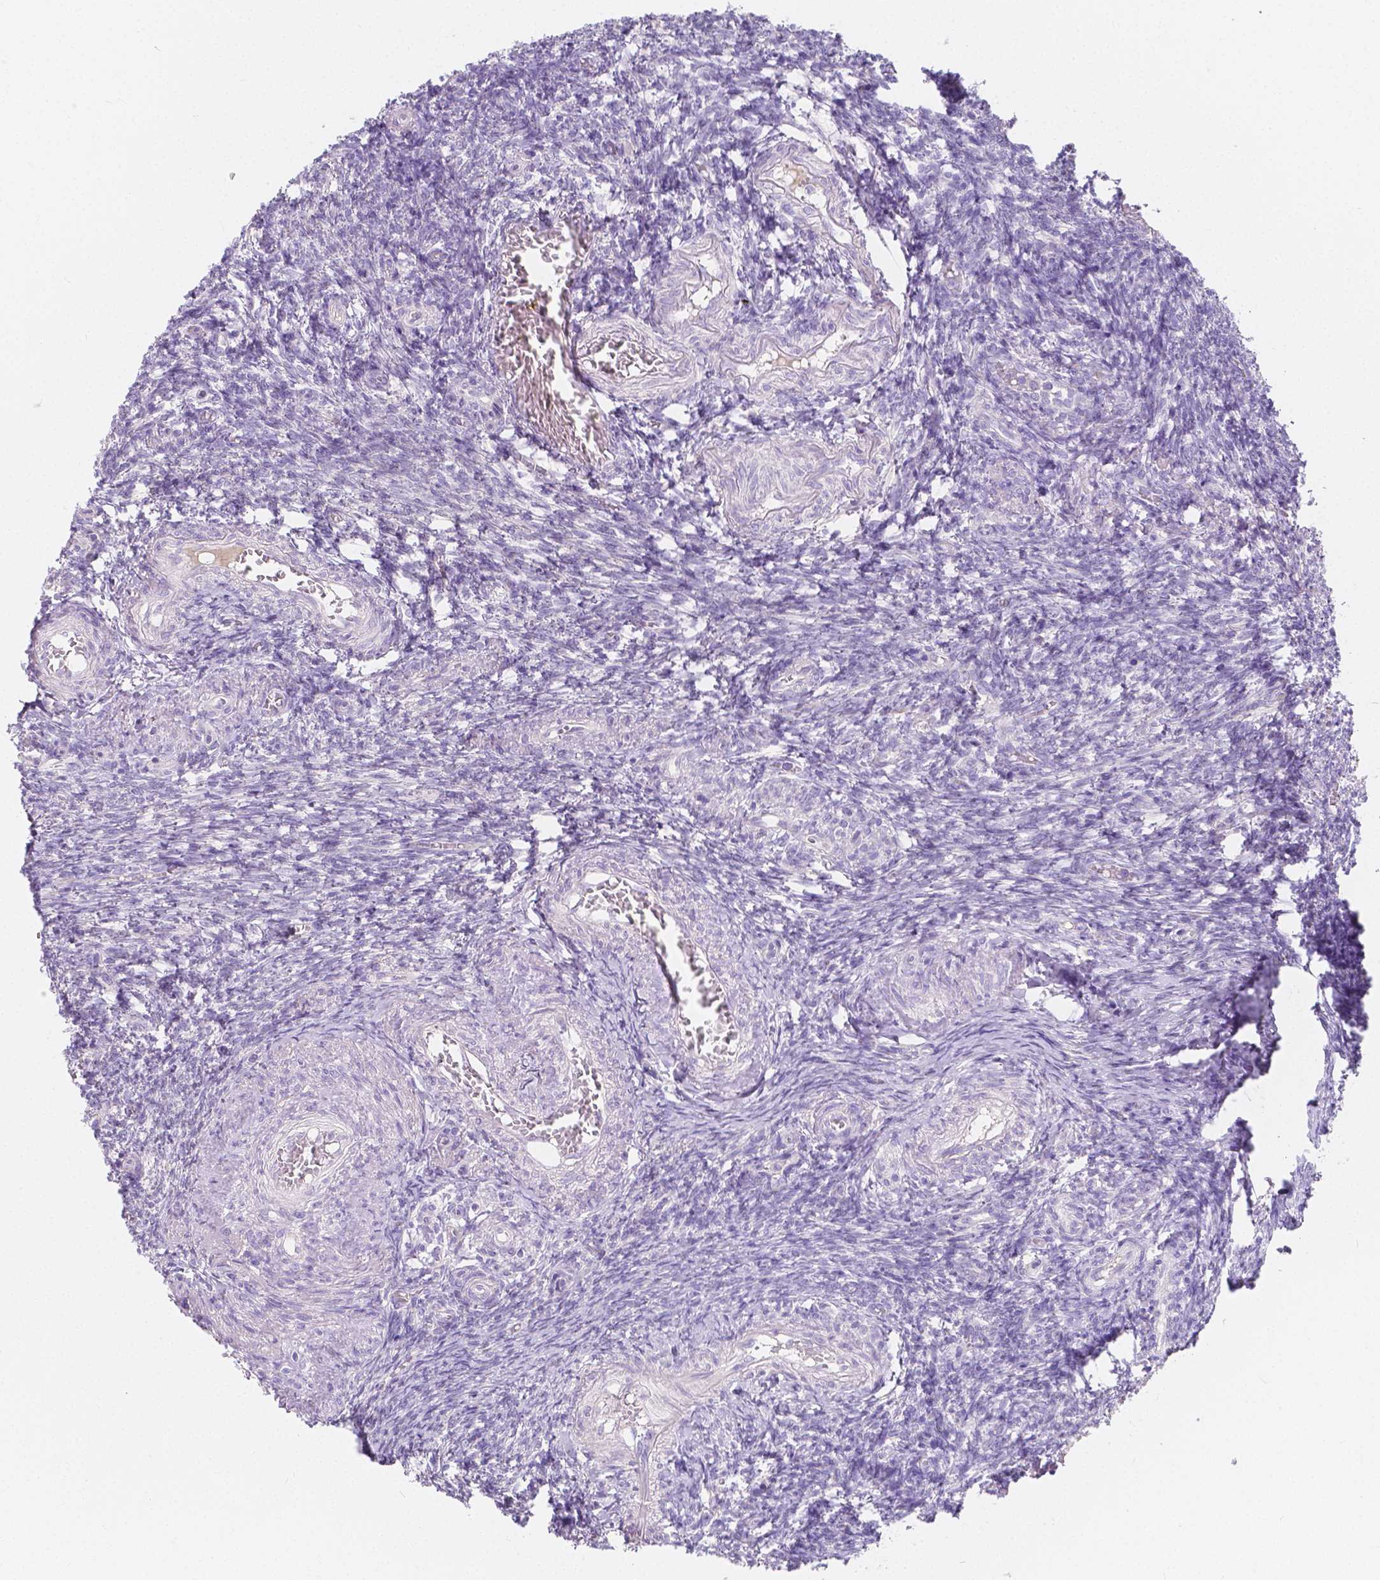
{"staining": {"intensity": "negative", "quantity": "none", "location": "none"}, "tissue": "ovary", "cell_type": "Follicle cells", "image_type": "normal", "snomed": [{"axis": "morphology", "description": "Normal tissue, NOS"}, {"axis": "topography", "description": "Ovary"}], "caption": "IHC photomicrograph of normal human ovary stained for a protein (brown), which exhibits no expression in follicle cells.", "gene": "RNF186", "patient": {"sex": "female", "age": 39}}